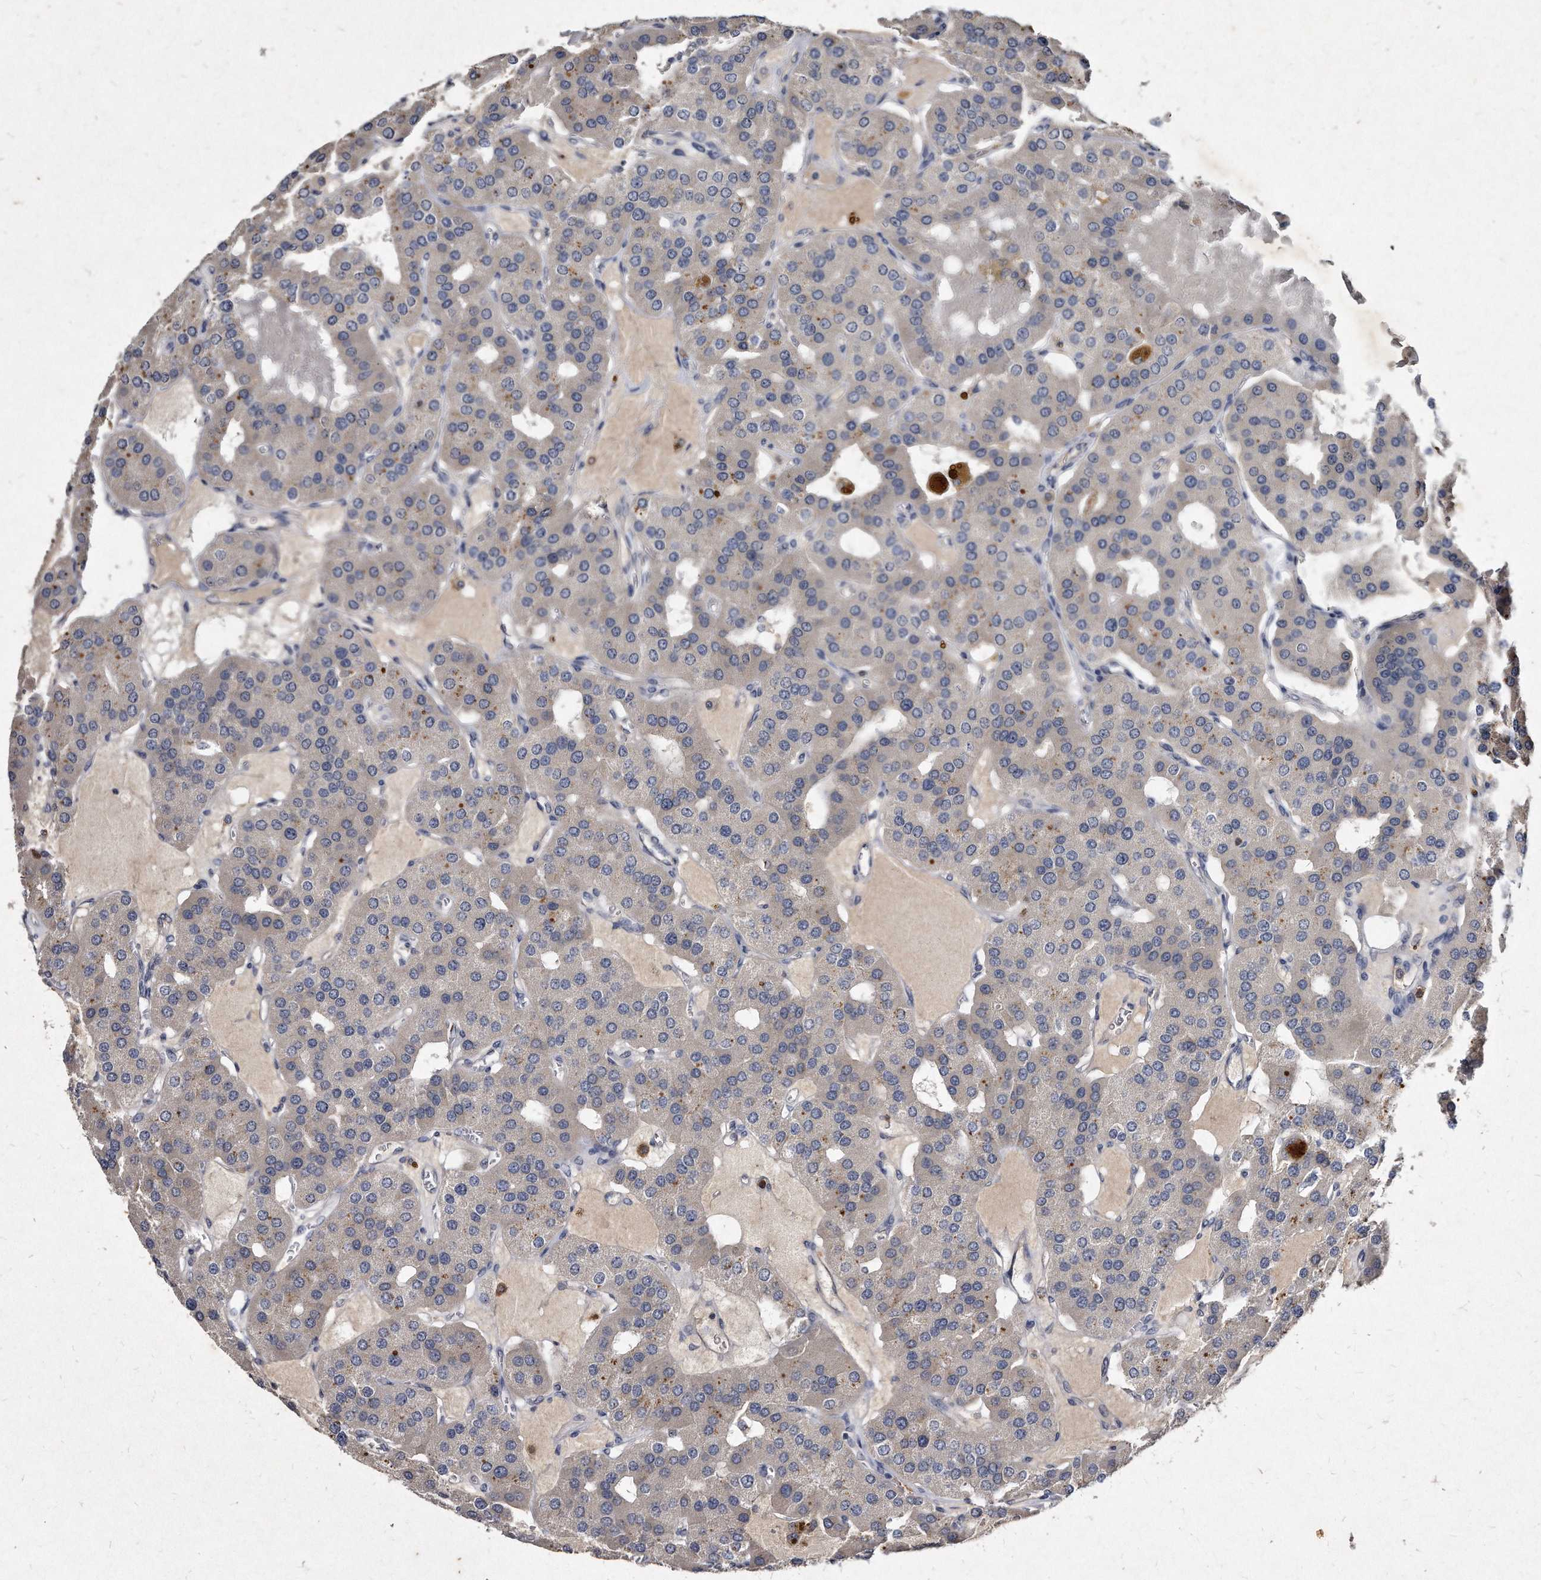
{"staining": {"intensity": "negative", "quantity": "none", "location": "none"}, "tissue": "parathyroid gland", "cell_type": "Glandular cells", "image_type": "normal", "snomed": [{"axis": "morphology", "description": "Normal tissue, NOS"}, {"axis": "morphology", "description": "Adenoma, NOS"}, {"axis": "topography", "description": "Parathyroid gland"}], "caption": "IHC image of unremarkable parathyroid gland: human parathyroid gland stained with DAB (3,3'-diaminobenzidine) demonstrates no significant protein expression in glandular cells.", "gene": "KLHDC3", "patient": {"sex": "female", "age": 86}}